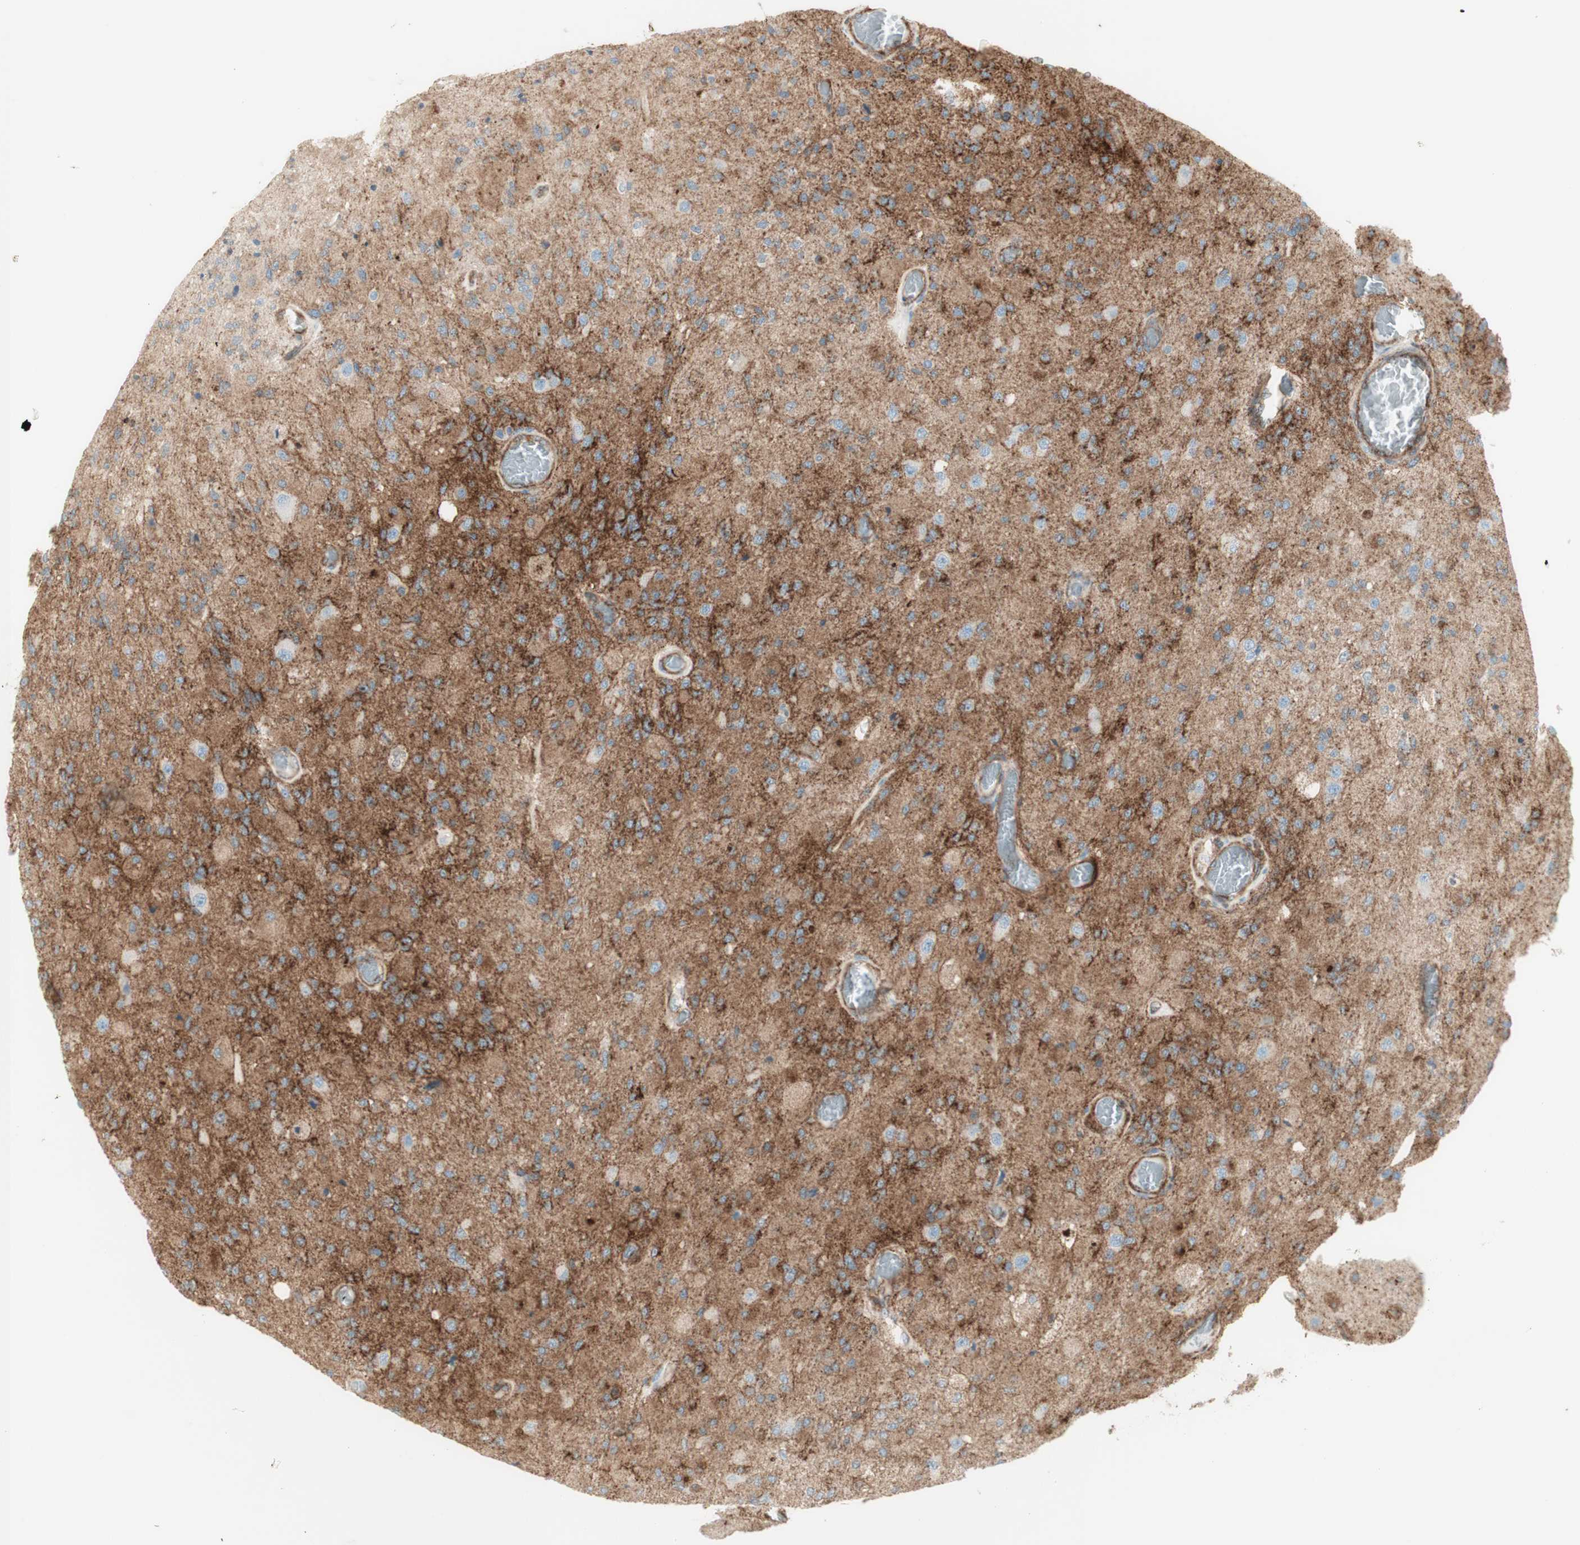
{"staining": {"intensity": "moderate", "quantity": "25%-75%", "location": "cytoplasmic/membranous"}, "tissue": "glioma", "cell_type": "Tumor cells", "image_type": "cancer", "snomed": [{"axis": "morphology", "description": "Normal tissue, NOS"}, {"axis": "morphology", "description": "Glioma, malignant, High grade"}, {"axis": "topography", "description": "Cerebral cortex"}], "caption": "Protein expression analysis of human high-grade glioma (malignant) reveals moderate cytoplasmic/membranous expression in about 25%-75% of tumor cells.", "gene": "MYO6", "patient": {"sex": "male", "age": 77}}